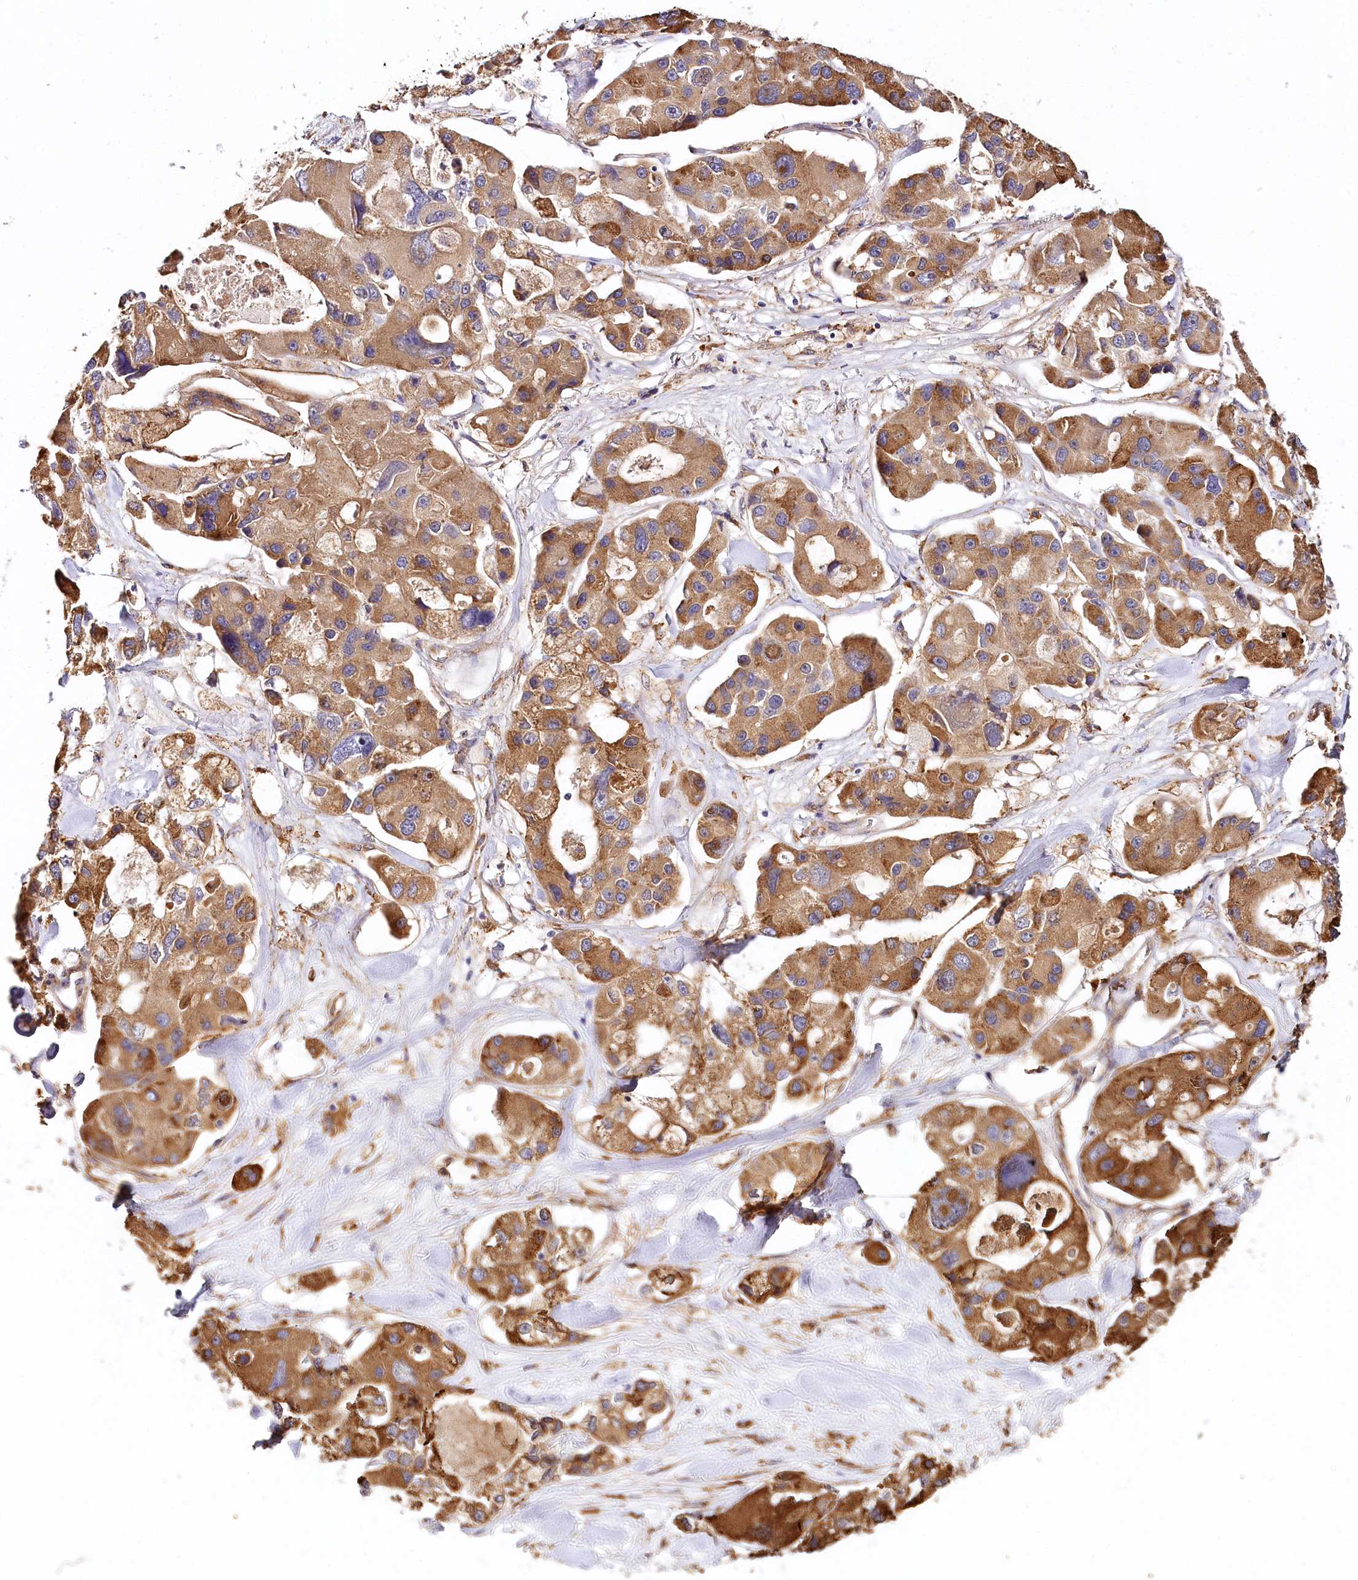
{"staining": {"intensity": "strong", "quantity": ">75%", "location": "cytoplasmic/membranous"}, "tissue": "lung cancer", "cell_type": "Tumor cells", "image_type": "cancer", "snomed": [{"axis": "morphology", "description": "Adenocarcinoma, NOS"}, {"axis": "topography", "description": "Lung"}], "caption": "The photomicrograph exhibits a brown stain indicating the presence of a protein in the cytoplasmic/membranous of tumor cells in lung cancer (adenocarcinoma).", "gene": "VEGFA", "patient": {"sex": "female", "age": 54}}